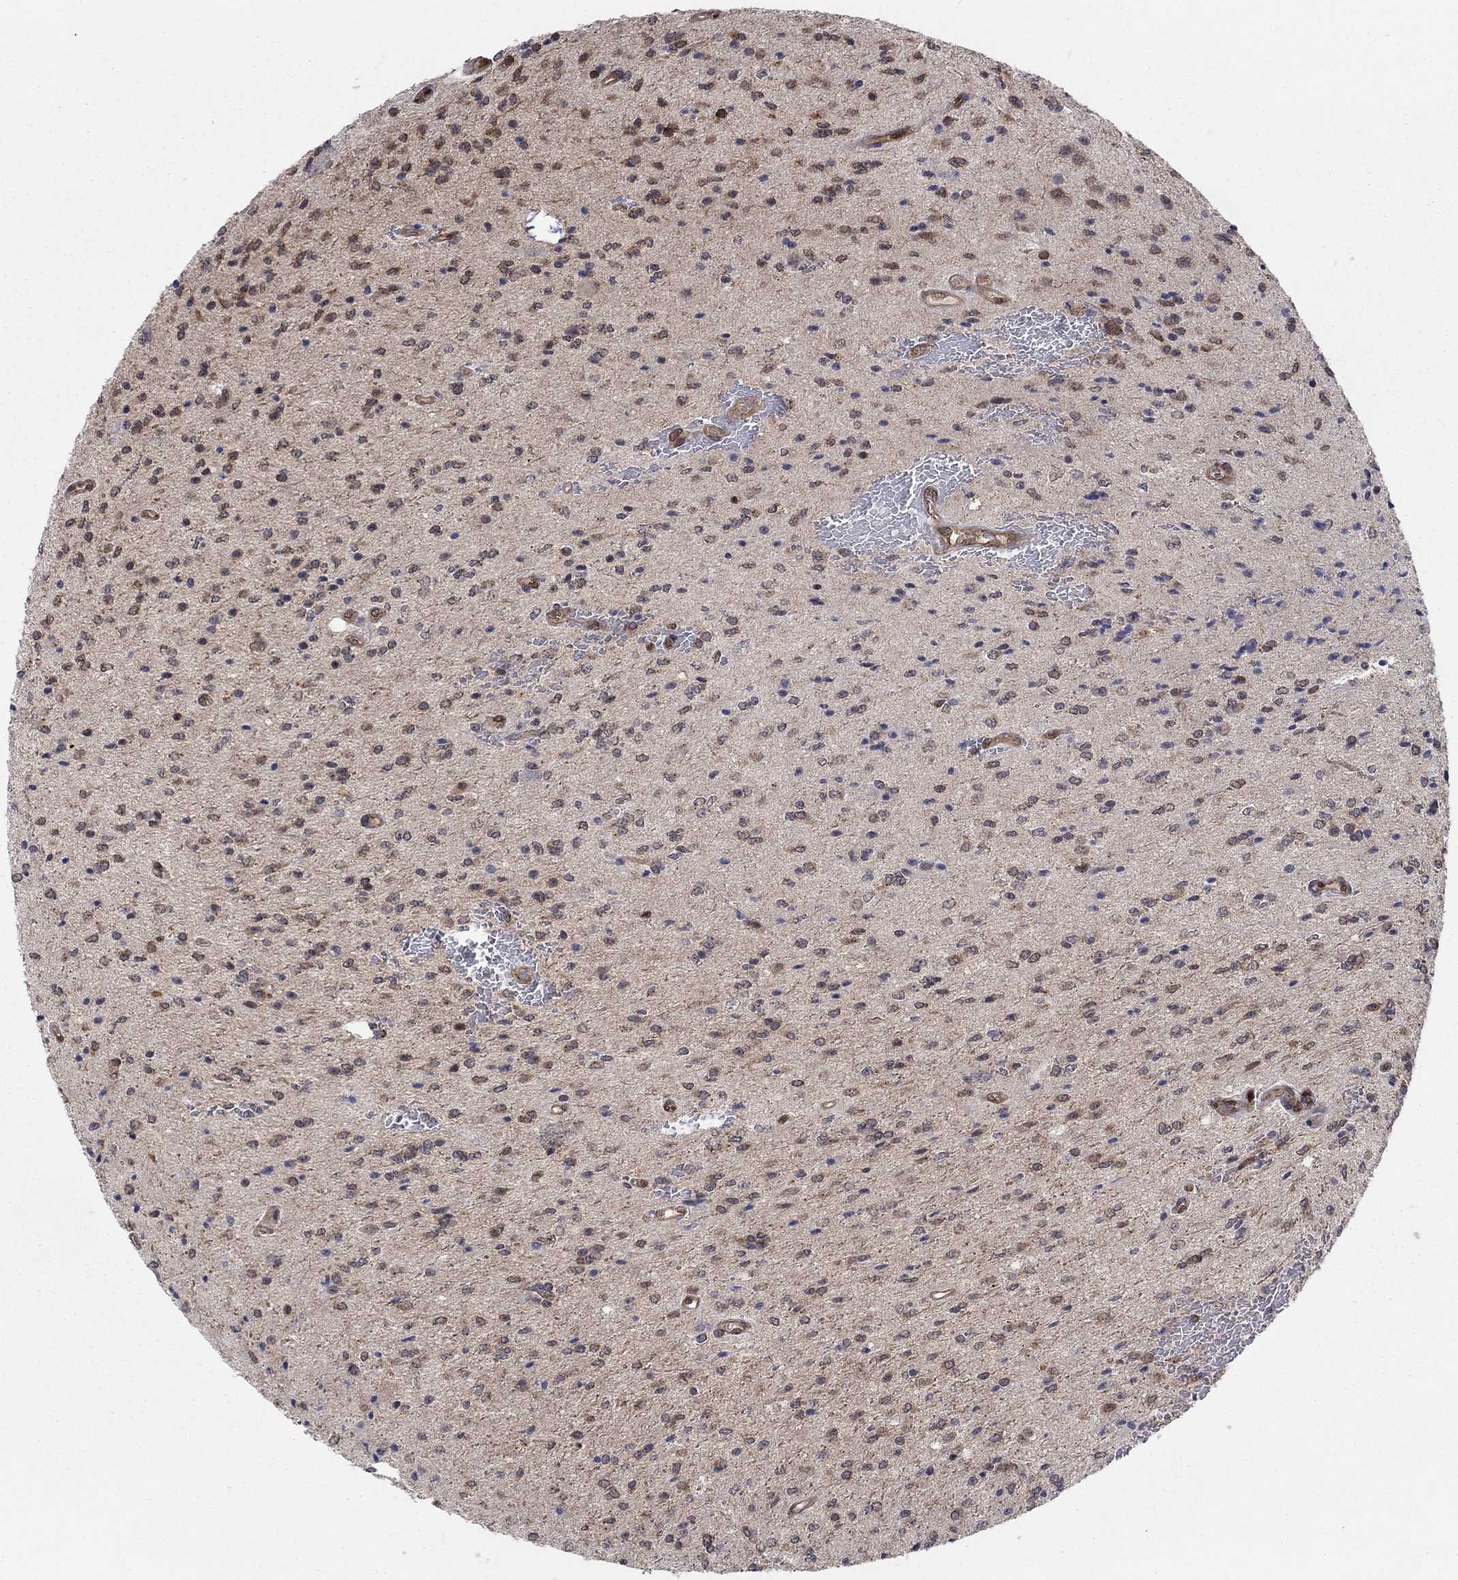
{"staining": {"intensity": "moderate", "quantity": "<25%", "location": "cytoplasmic/membranous"}, "tissue": "glioma", "cell_type": "Tumor cells", "image_type": "cancer", "snomed": [{"axis": "morphology", "description": "Glioma, malignant, Low grade"}, {"axis": "topography", "description": "Brain"}], "caption": "An IHC histopathology image of neoplastic tissue is shown. Protein staining in brown shows moderate cytoplasmic/membranous positivity in glioma within tumor cells.", "gene": "SH3RF1", "patient": {"sex": "male", "age": 67}}